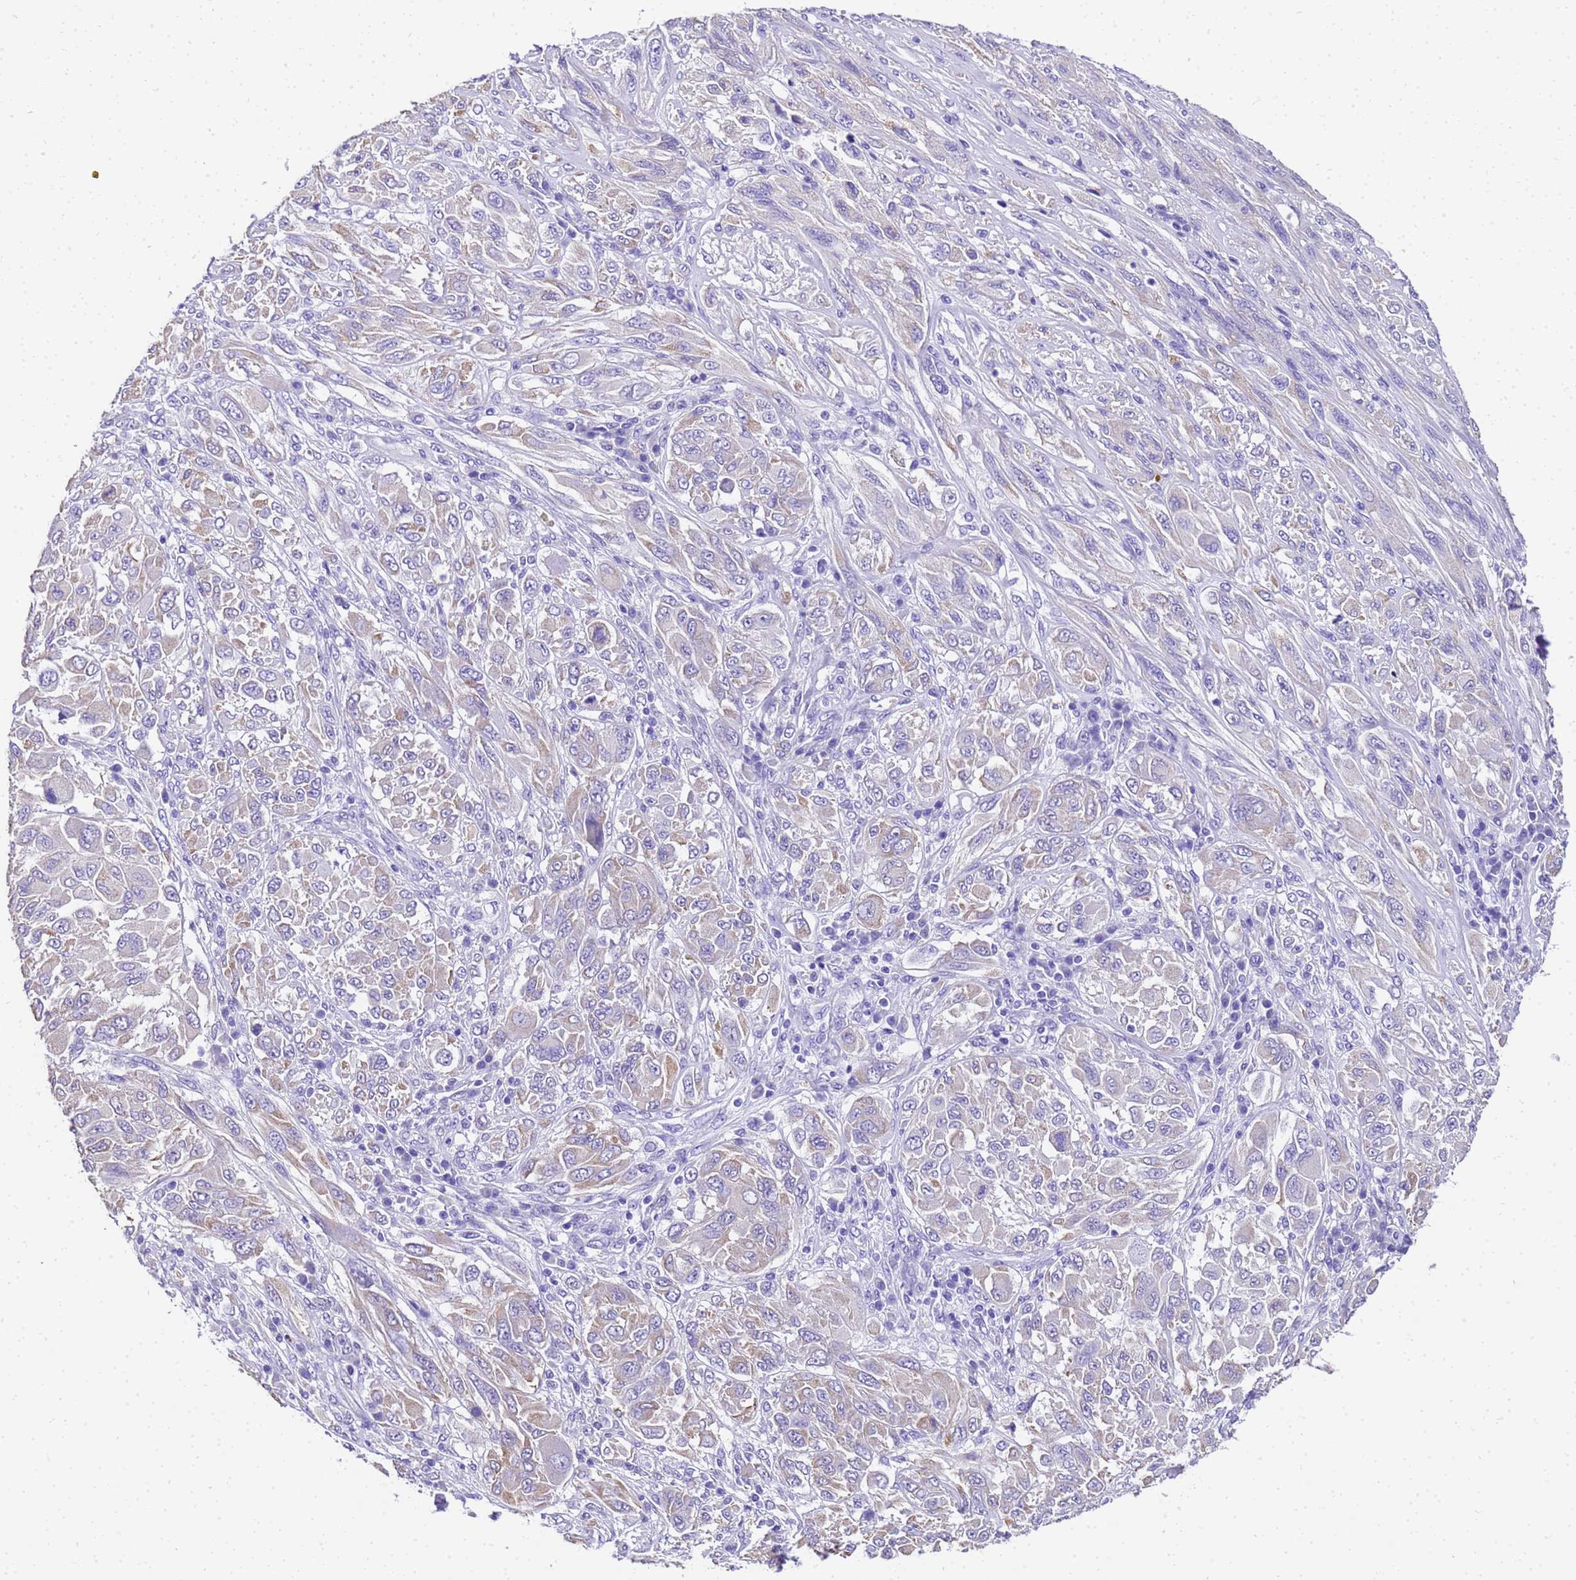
{"staining": {"intensity": "negative", "quantity": "none", "location": "none"}, "tissue": "melanoma", "cell_type": "Tumor cells", "image_type": "cancer", "snomed": [{"axis": "morphology", "description": "Malignant melanoma, NOS"}, {"axis": "topography", "description": "Skin"}], "caption": "An immunohistochemistry (IHC) photomicrograph of malignant melanoma is shown. There is no staining in tumor cells of malignant melanoma. (DAB (3,3'-diaminobenzidine) immunohistochemistry, high magnification).", "gene": "HSPB6", "patient": {"sex": "female", "age": 91}}